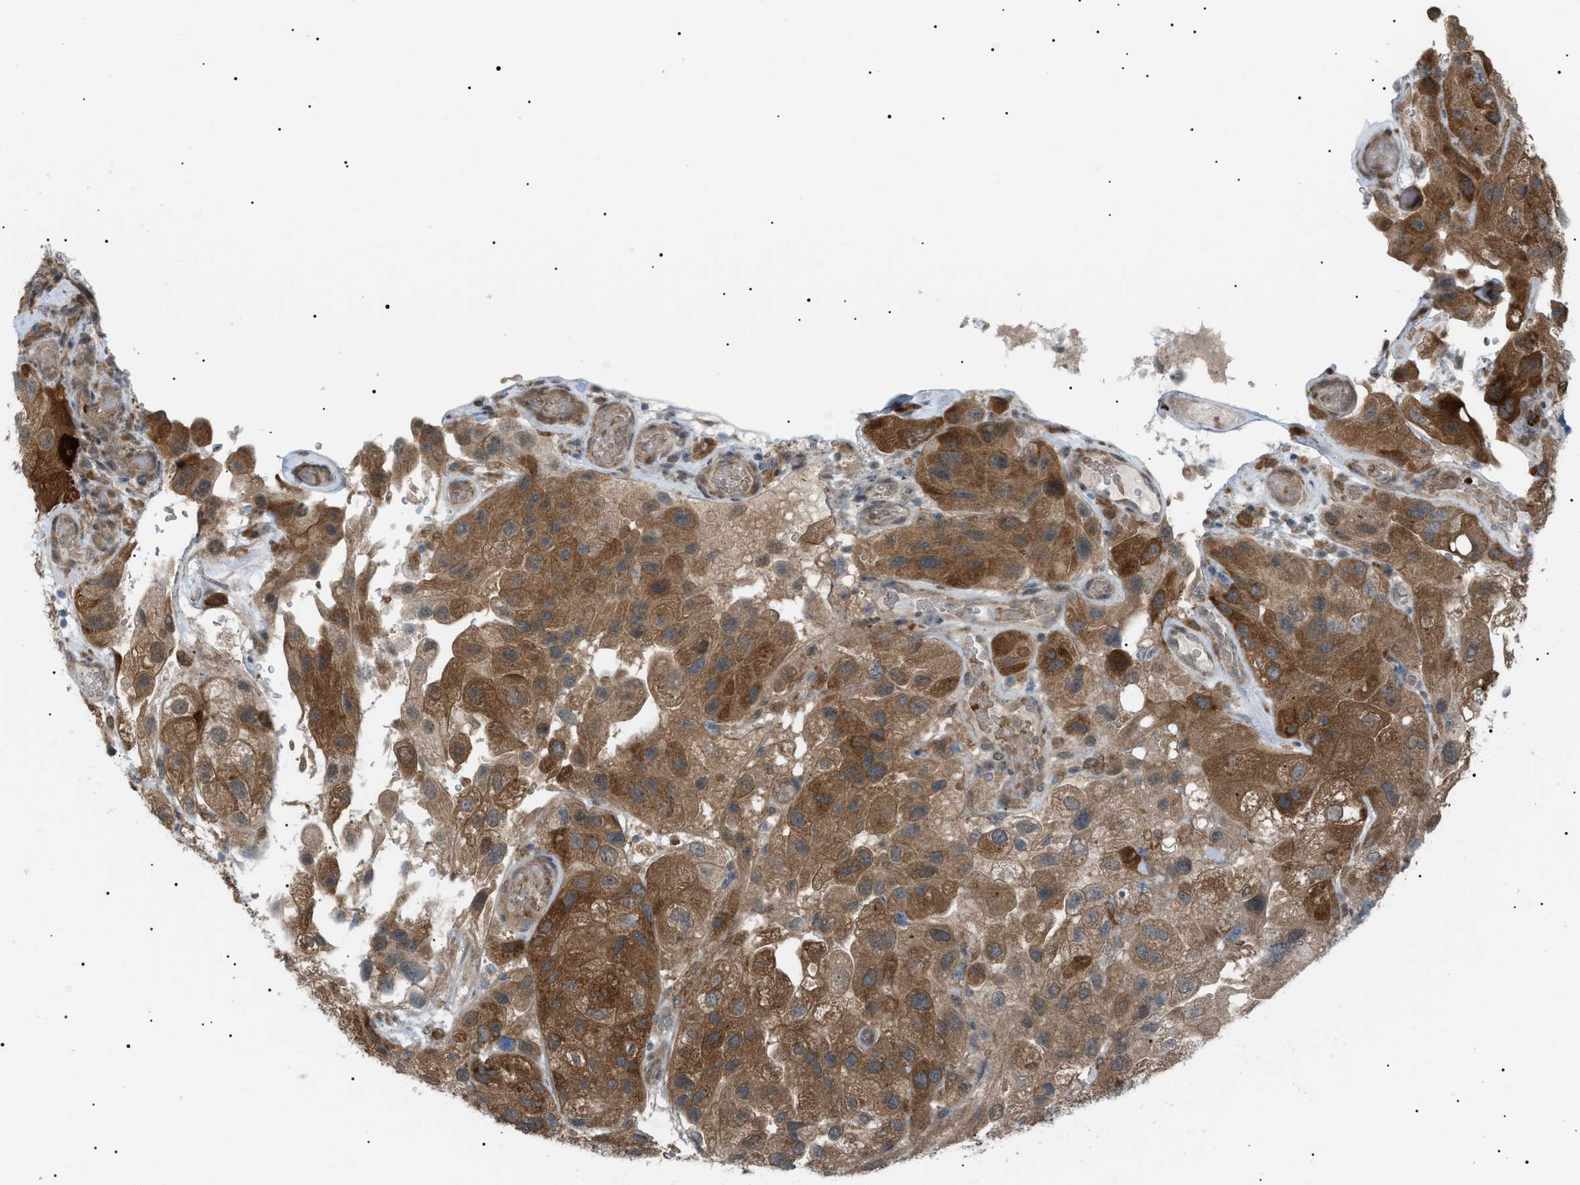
{"staining": {"intensity": "strong", "quantity": ">75%", "location": "cytoplasmic/membranous"}, "tissue": "urothelial cancer", "cell_type": "Tumor cells", "image_type": "cancer", "snomed": [{"axis": "morphology", "description": "Urothelial carcinoma, High grade"}, {"axis": "topography", "description": "Urinary bladder"}], "caption": "Protein staining reveals strong cytoplasmic/membranous expression in about >75% of tumor cells in high-grade urothelial carcinoma. The protein of interest is stained brown, and the nuclei are stained in blue (DAB (3,3'-diaminobenzidine) IHC with brightfield microscopy, high magnification).", "gene": "LPIN2", "patient": {"sex": "female", "age": 64}}